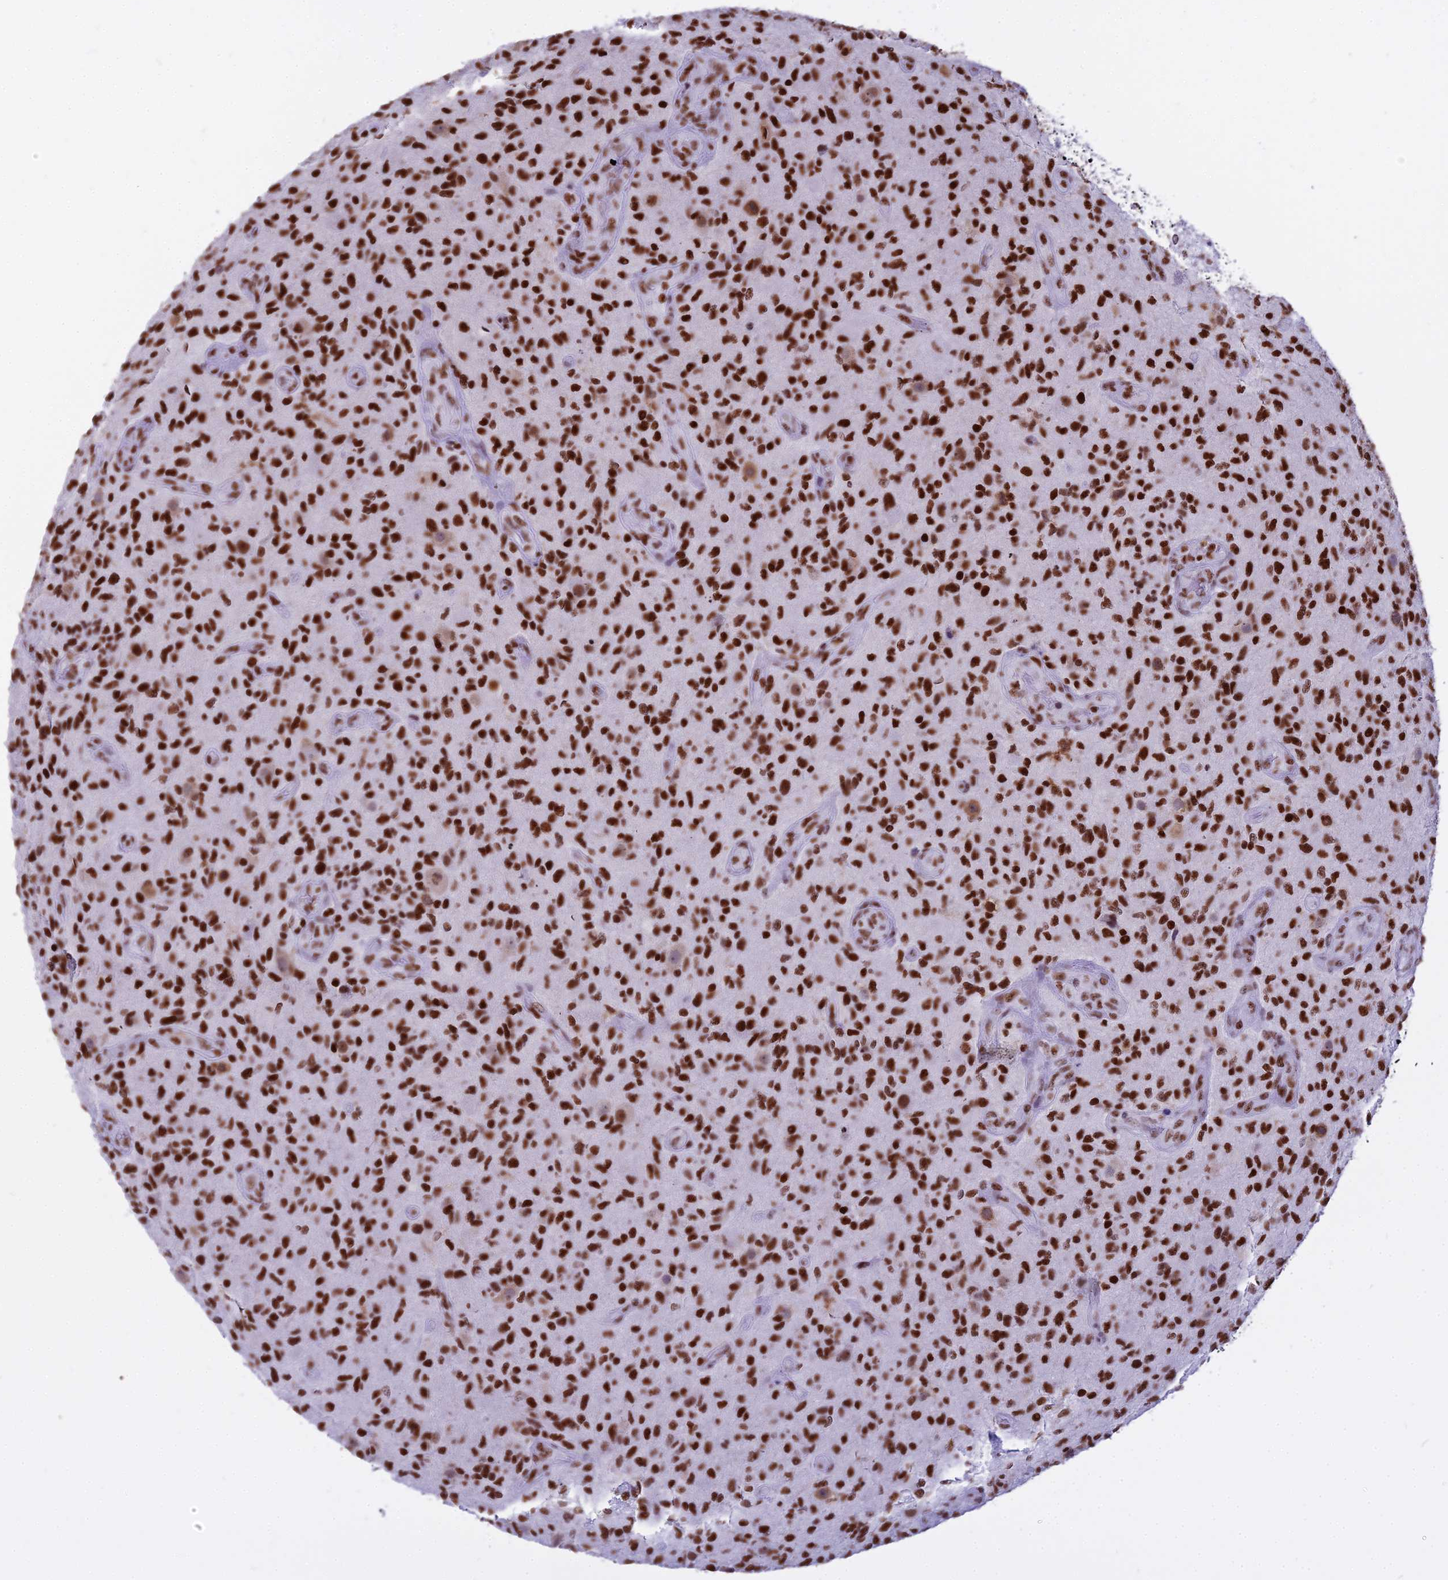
{"staining": {"intensity": "strong", "quantity": ">75%", "location": "nuclear"}, "tissue": "glioma", "cell_type": "Tumor cells", "image_type": "cancer", "snomed": [{"axis": "morphology", "description": "Glioma, malignant, High grade"}, {"axis": "topography", "description": "Brain"}], "caption": "This histopathology image exhibits glioma stained with immunohistochemistry to label a protein in brown. The nuclear of tumor cells show strong positivity for the protein. Nuclei are counter-stained blue.", "gene": "PARP1", "patient": {"sex": "male", "age": 47}}